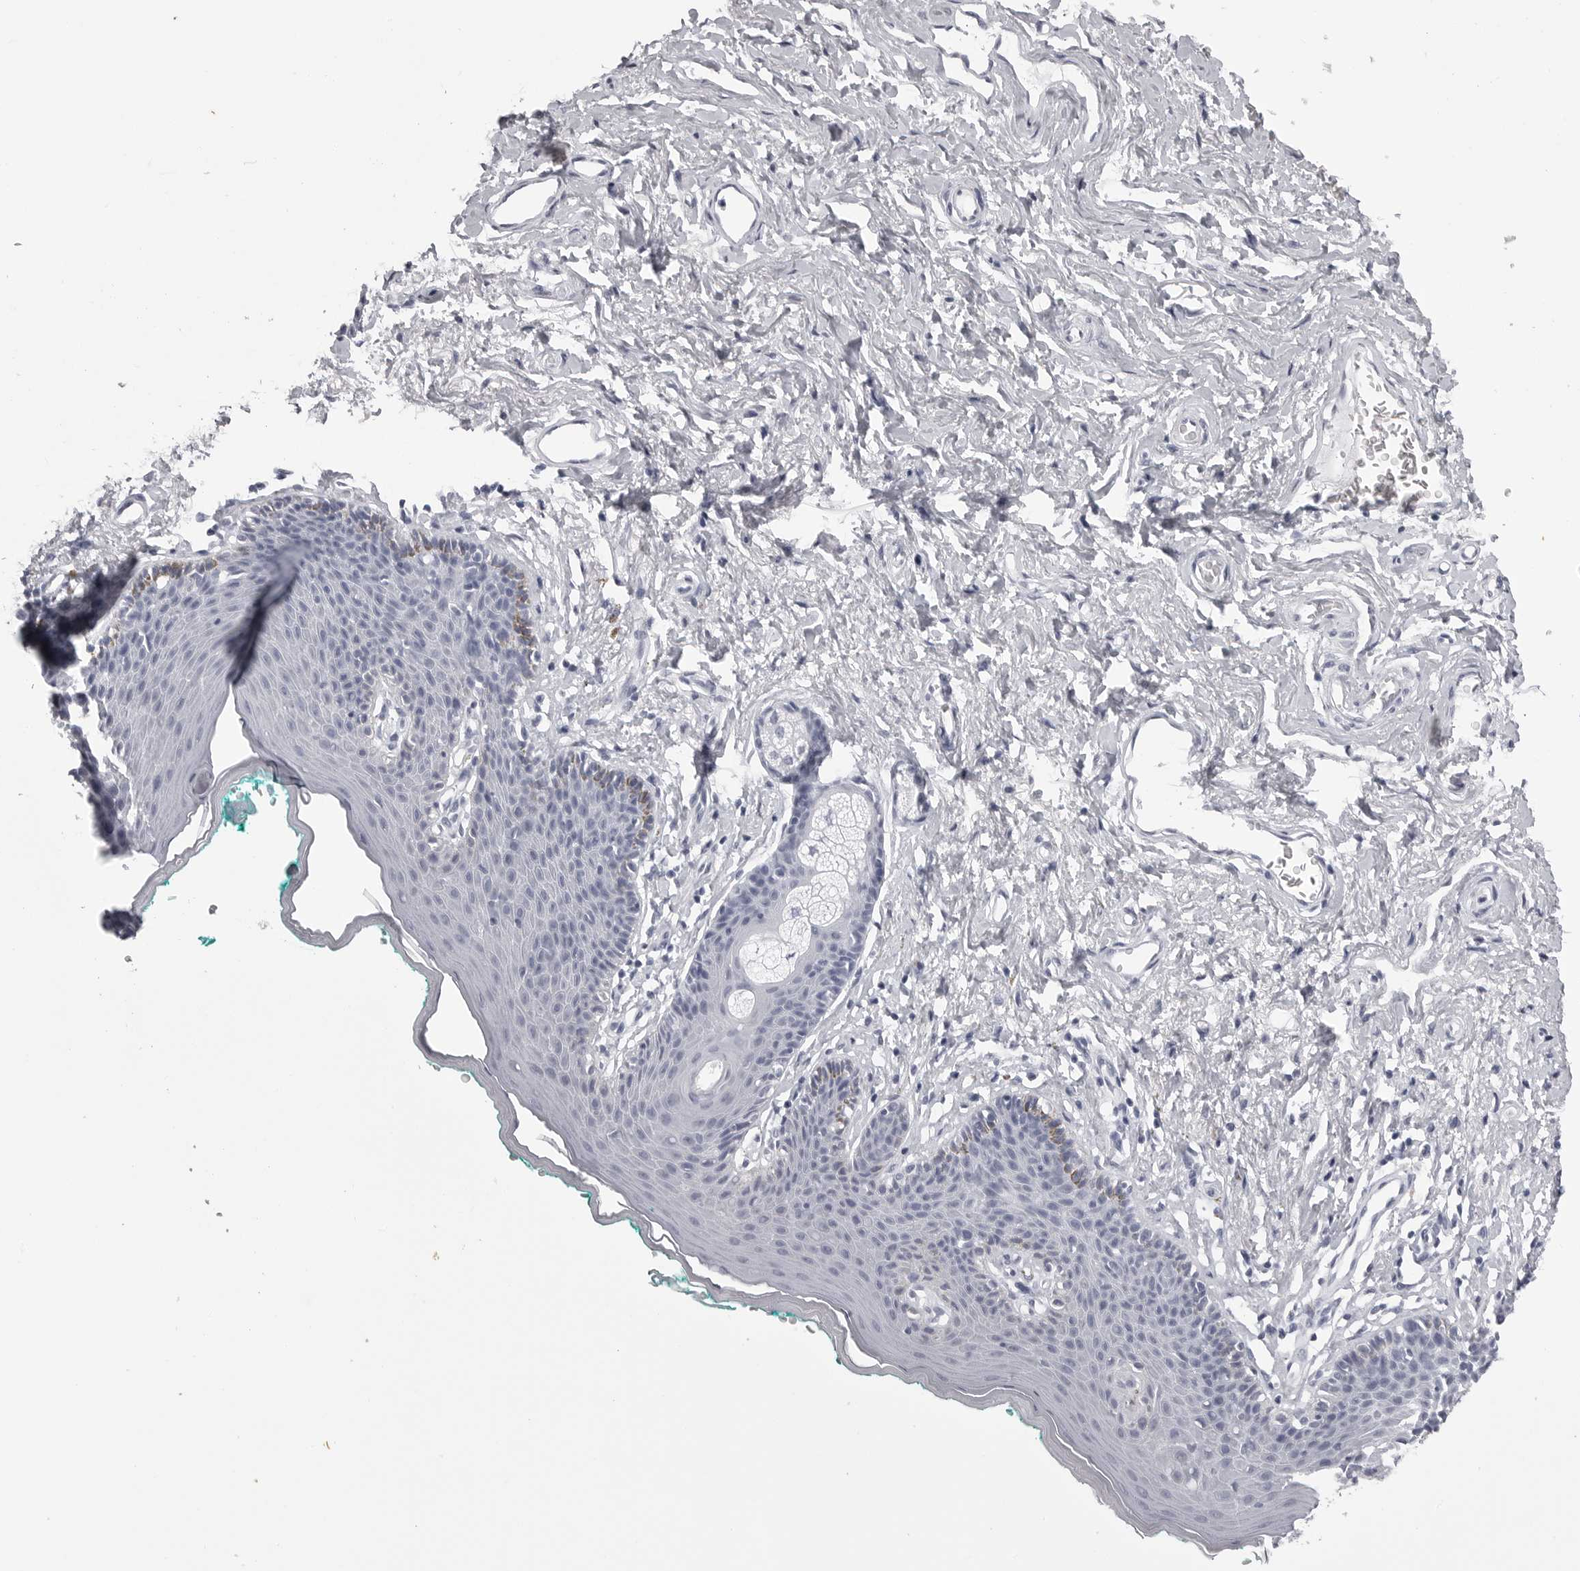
{"staining": {"intensity": "negative", "quantity": "none", "location": "none"}, "tissue": "skin", "cell_type": "Epidermal cells", "image_type": "normal", "snomed": [{"axis": "morphology", "description": "Normal tissue, NOS"}, {"axis": "topography", "description": "Vulva"}], "caption": "The histopathology image shows no significant expression in epidermal cells of skin.", "gene": "BPIFA1", "patient": {"sex": "female", "age": 66}}